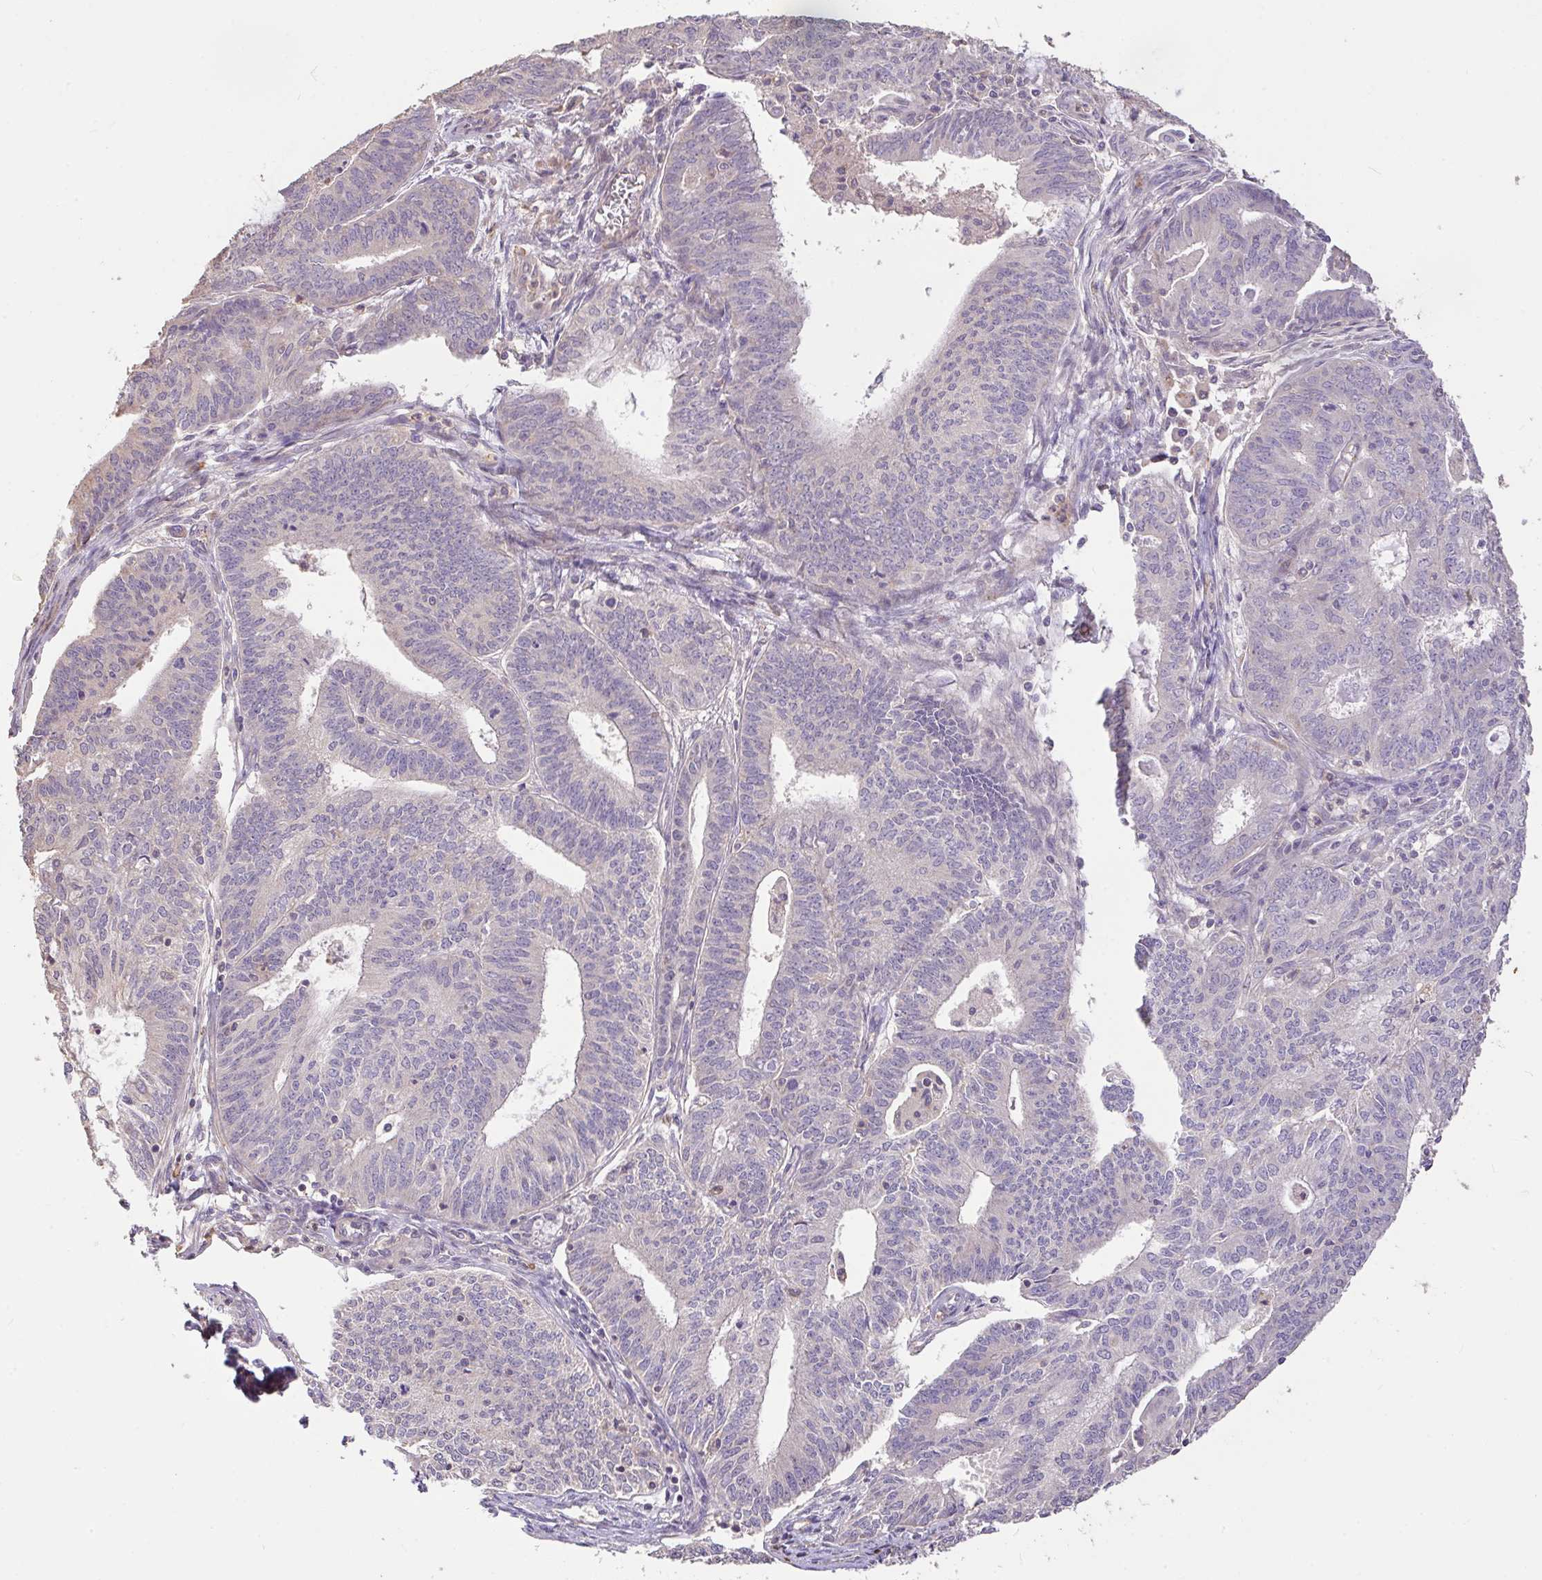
{"staining": {"intensity": "negative", "quantity": "none", "location": "none"}, "tissue": "endometrial cancer", "cell_type": "Tumor cells", "image_type": "cancer", "snomed": [{"axis": "morphology", "description": "Adenocarcinoma, NOS"}, {"axis": "topography", "description": "Endometrium"}], "caption": "Tumor cells show no significant protein staining in endometrial cancer.", "gene": "FCER1A", "patient": {"sex": "female", "age": 61}}